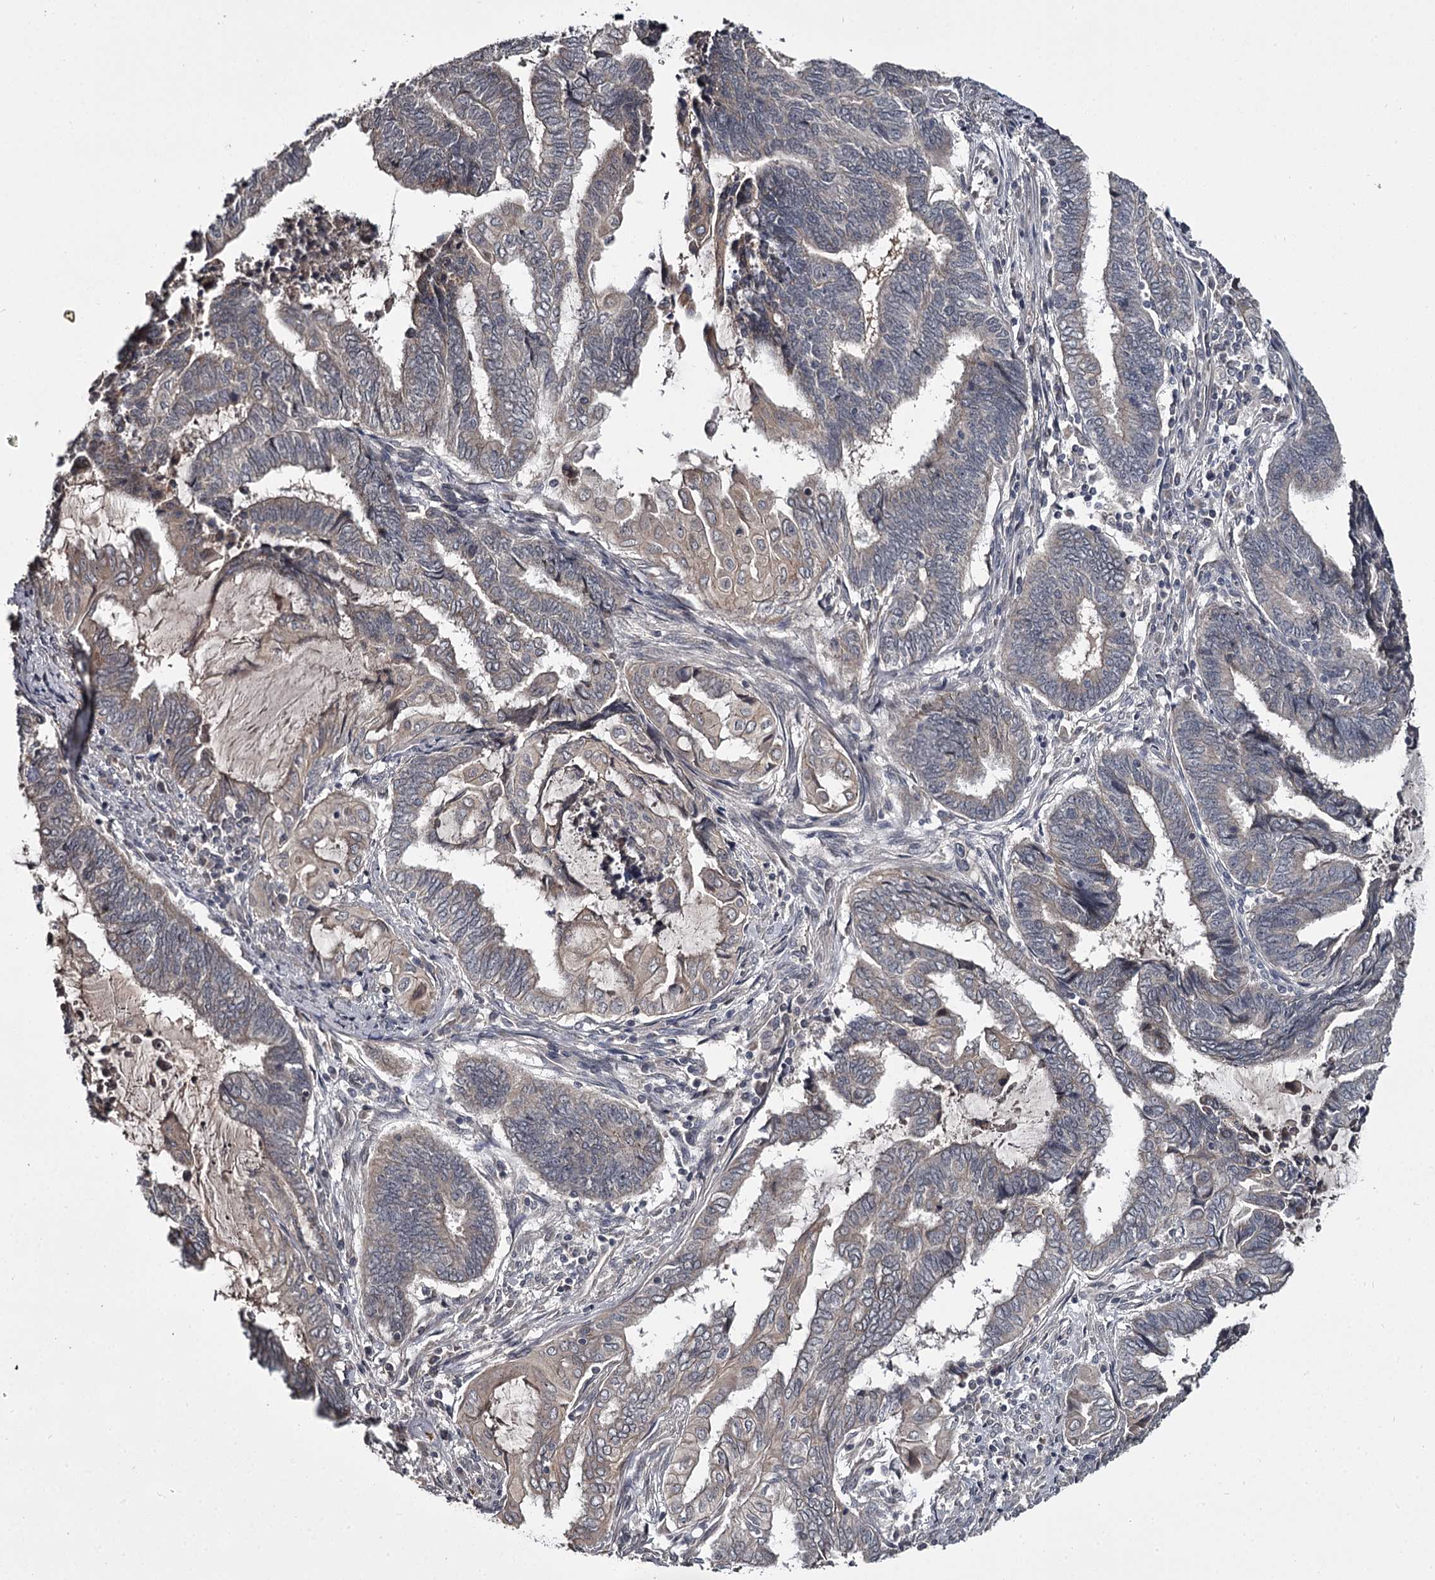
{"staining": {"intensity": "negative", "quantity": "none", "location": "none"}, "tissue": "endometrial cancer", "cell_type": "Tumor cells", "image_type": "cancer", "snomed": [{"axis": "morphology", "description": "Adenocarcinoma, NOS"}, {"axis": "topography", "description": "Uterus"}, {"axis": "topography", "description": "Endometrium"}], "caption": "Endometrial adenocarcinoma stained for a protein using immunohistochemistry (IHC) displays no expression tumor cells.", "gene": "CWF19L2", "patient": {"sex": "female", "age": 70}}